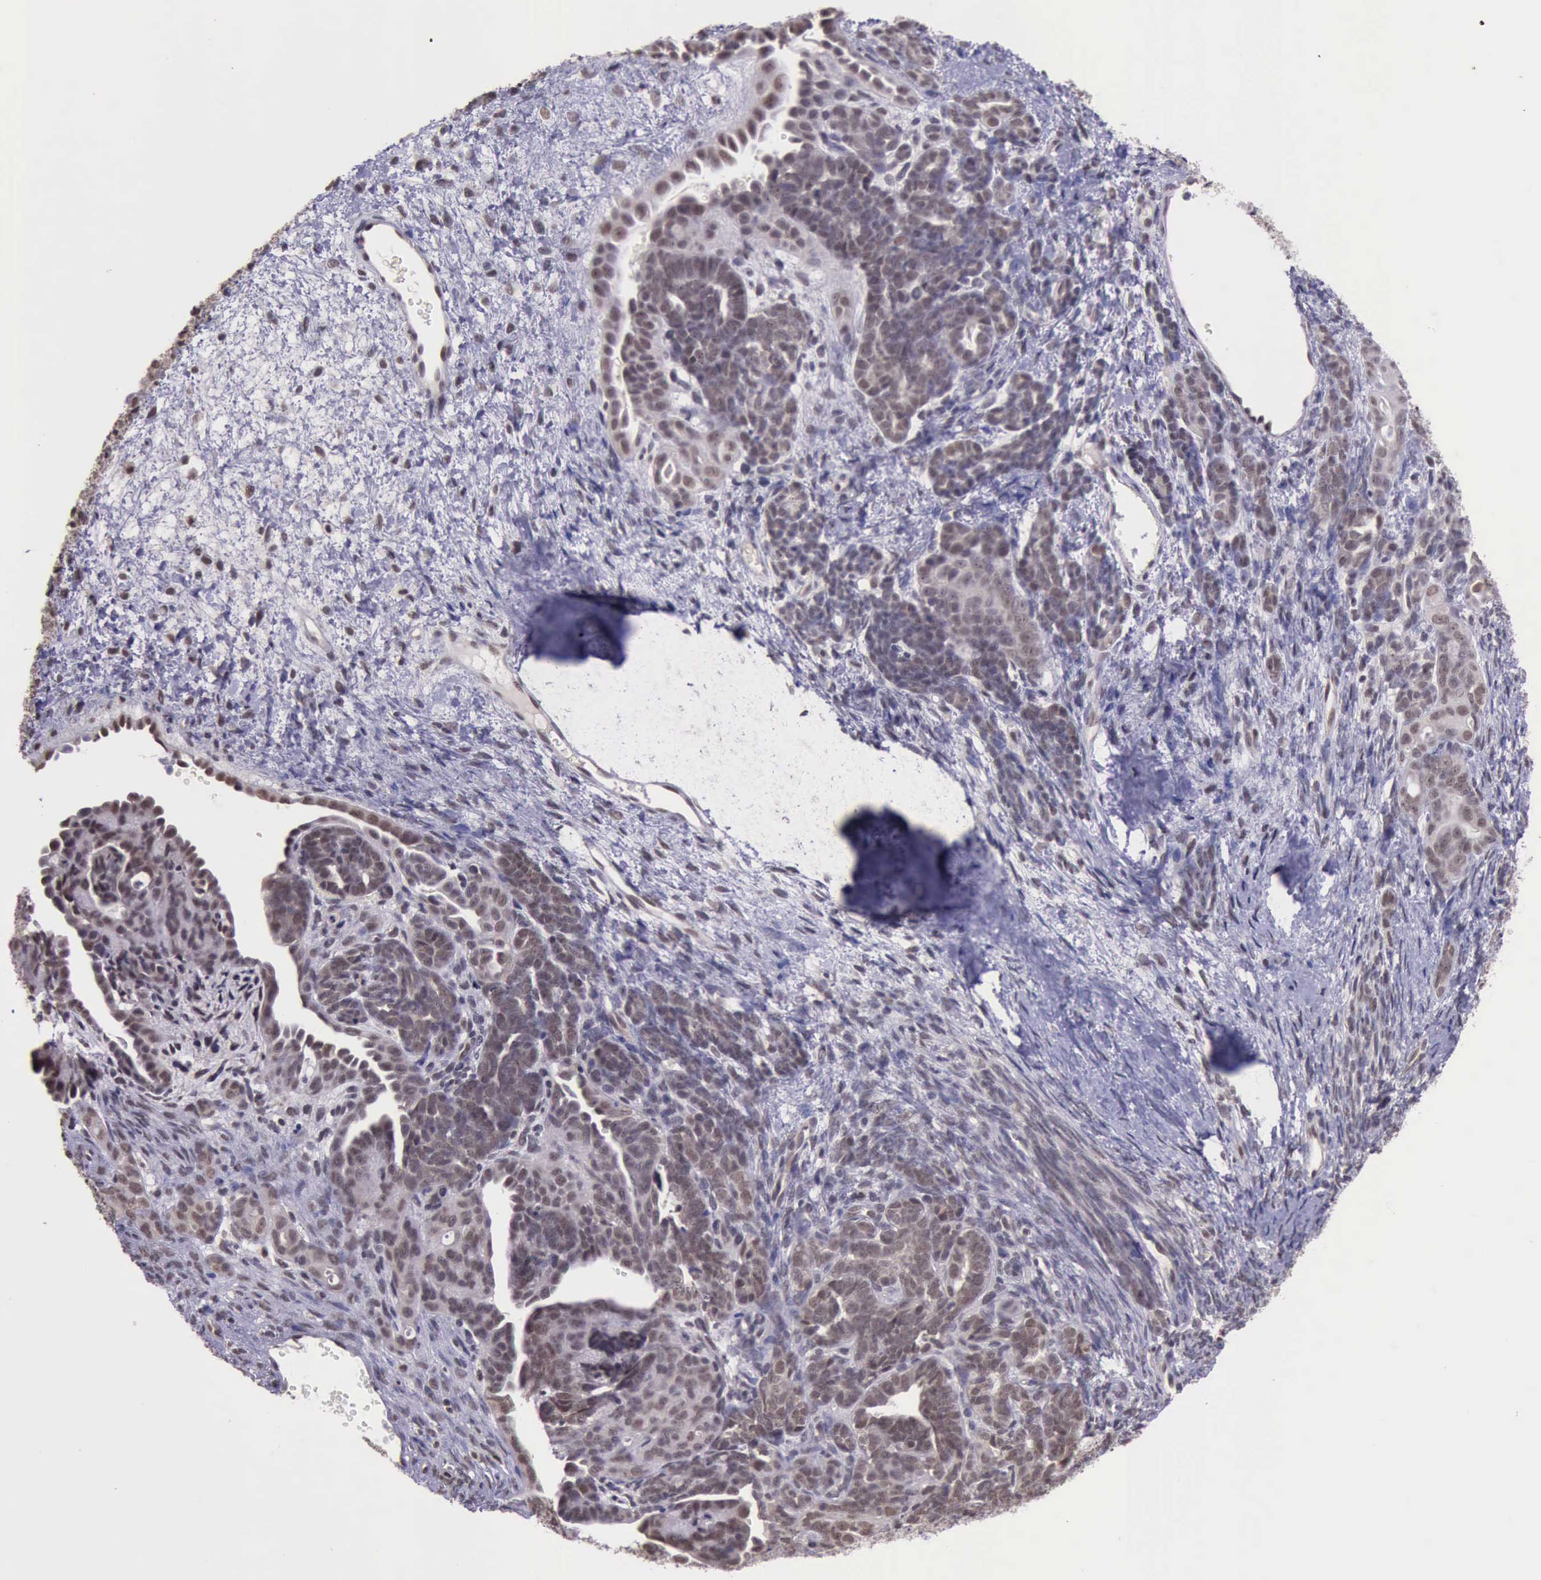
{"staining": {"intensity": "moderate", "quantity": ">75%", "location": "nuclear"}, "tissue": "endometrial cancer", "cell_type": "Tumor cells", "image_type": "cancer", "snomed": [{"axis": "morphology", "description": "Neoplasm, malignant, NOS"}, {"axis": "topography", "description": "Endometrium"}], "caption": "Immunohistochemistry (IHC) micrograph of neoplastic tissue: endometrial cancer (malignant neoplasm) stained using immunohistochemistry (IHC) demonstrates medium levels of moderate protein expression localized specifically in the nuclear of tumor cells, appearing as a nuclear brown color.", "gene": "PRPF39", "patient": {"sex": "female", "age": 74}}